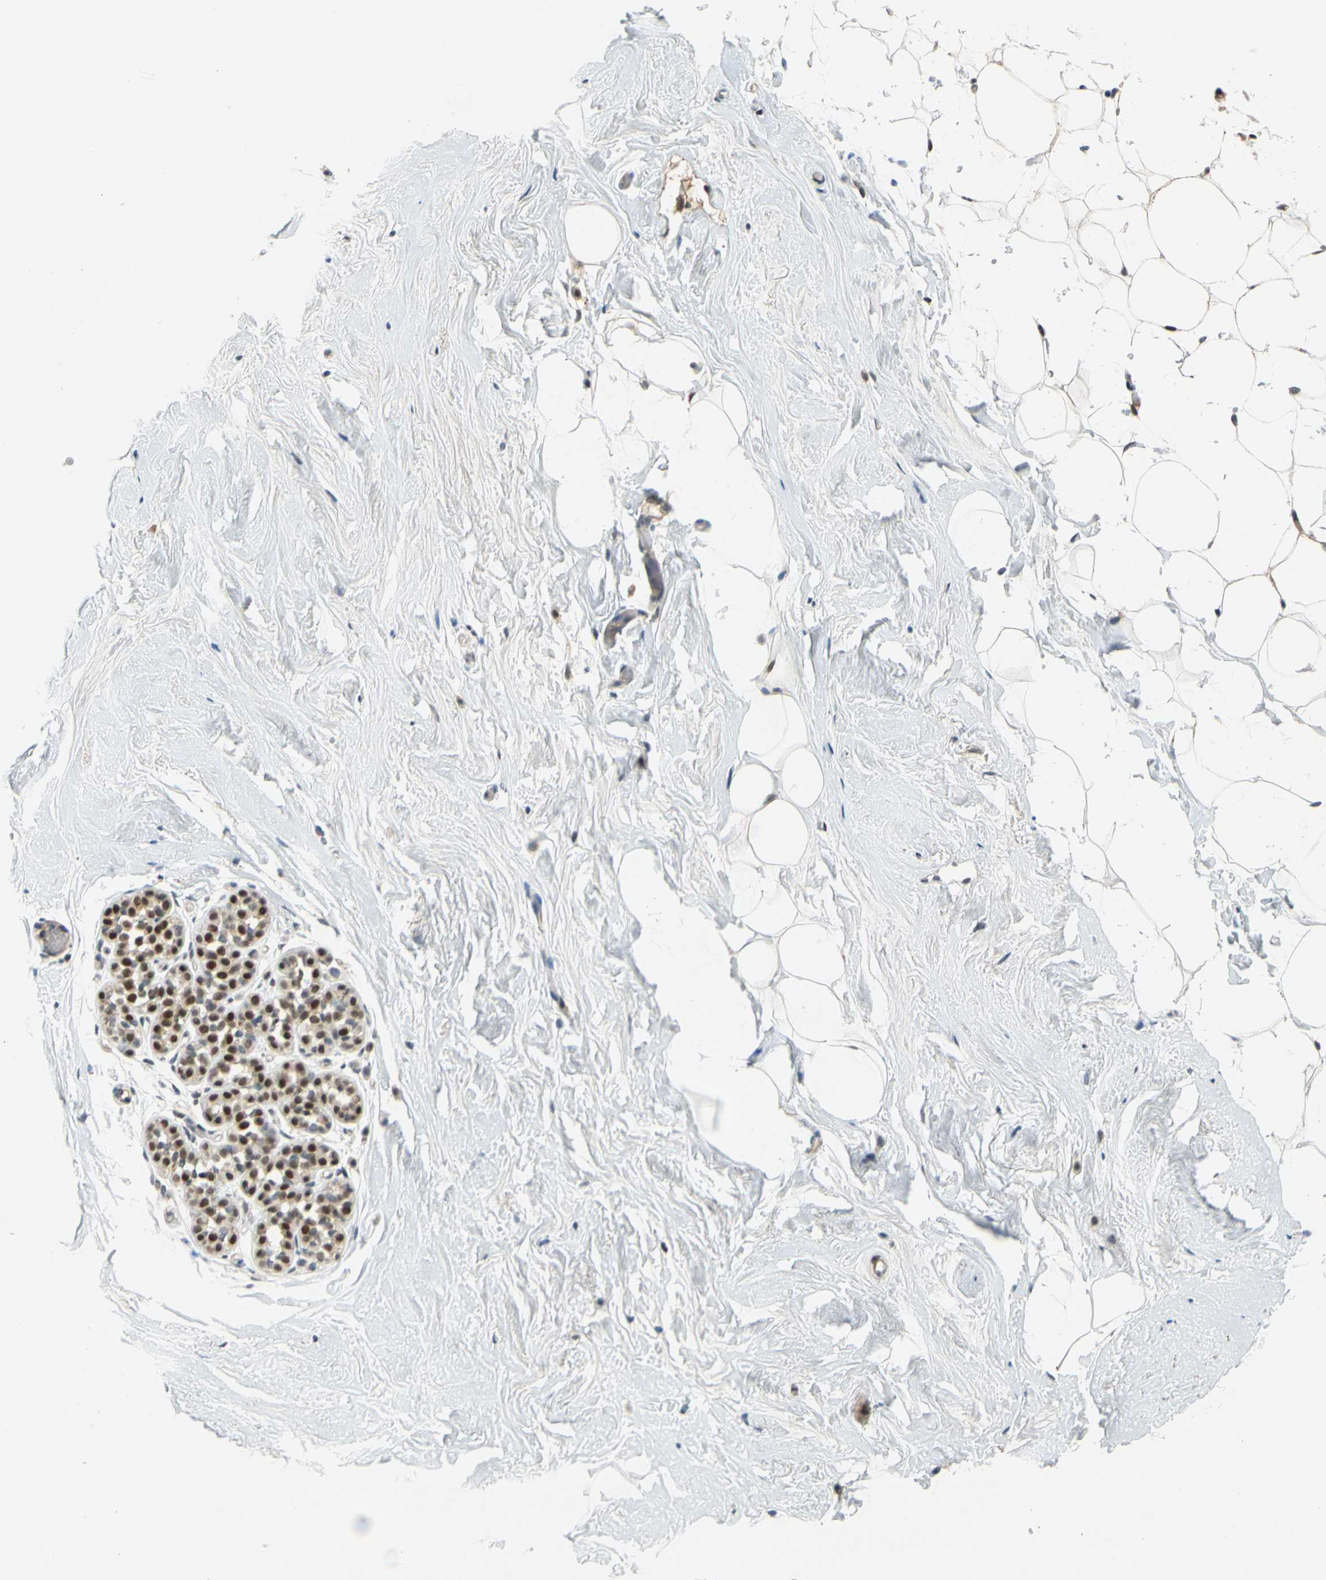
{"staining": {"intensity": "moderate", "quantity": "25%-75%", "location": "nuclear"}, "tissue": "breast", "cell_type": "Adipocytes", "image_type": "normal", "snomed": [{"axis": "morphology", "description": "Normal tissue, NOS"}, {"axis": "topography", "description": "Breast"}], "caption": "Breast stained with DAB immunohistochemistry (IHC) reveals medium levels of moderate nuclear expression in about 25%-75% of adipocytes. (IHC, brightfield microscopy, high magnification).", "gene": "POGZ", "patient": {"sex": "female", "age": 75}}